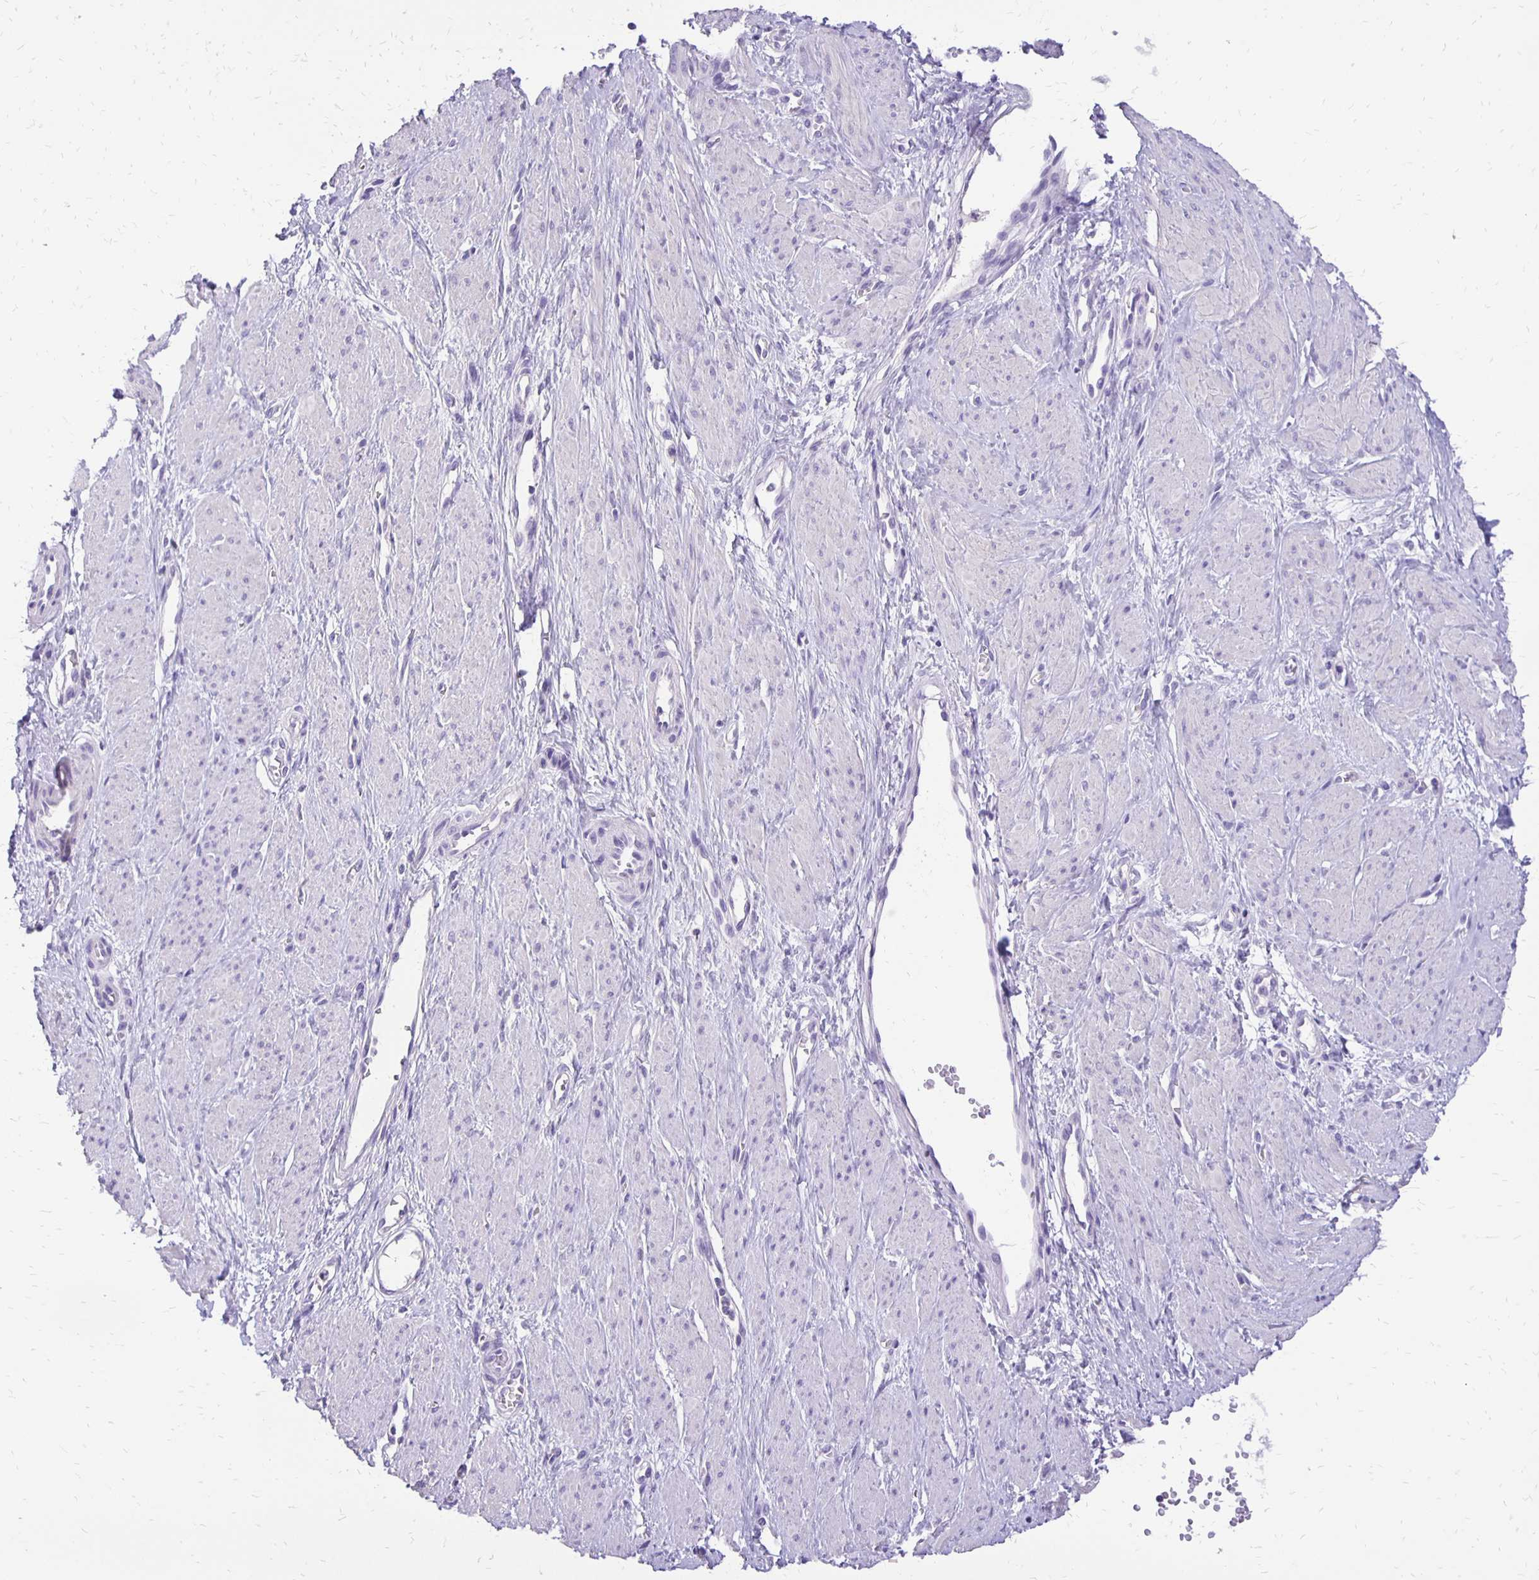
{"staining": {"intensity": "negative", "quantity": "none", "location": "none"}, "tissue": "smooth muscle", "cell_type": "Smooth muscle cells", "image_type": "normal", "snomed": [{"axis": "morphology", "description": "Normal tissue, NOS"}, {"axis": "topography", "description": "Smooth muscle"}, {"axis": "topography", "description": "Uterus"}], "caption": "Protein analysis of benign smooth muscle exhibits no significant staining in smooth muscle cells. Brightfield microscopy of IHC stained with DAB (3,3'-diaminobenzidine) (brown) and hematoxylin (blue), captured at high magnification.", "gene": "ANKRD45", "patient": {"sex": "female", "age": 39}}